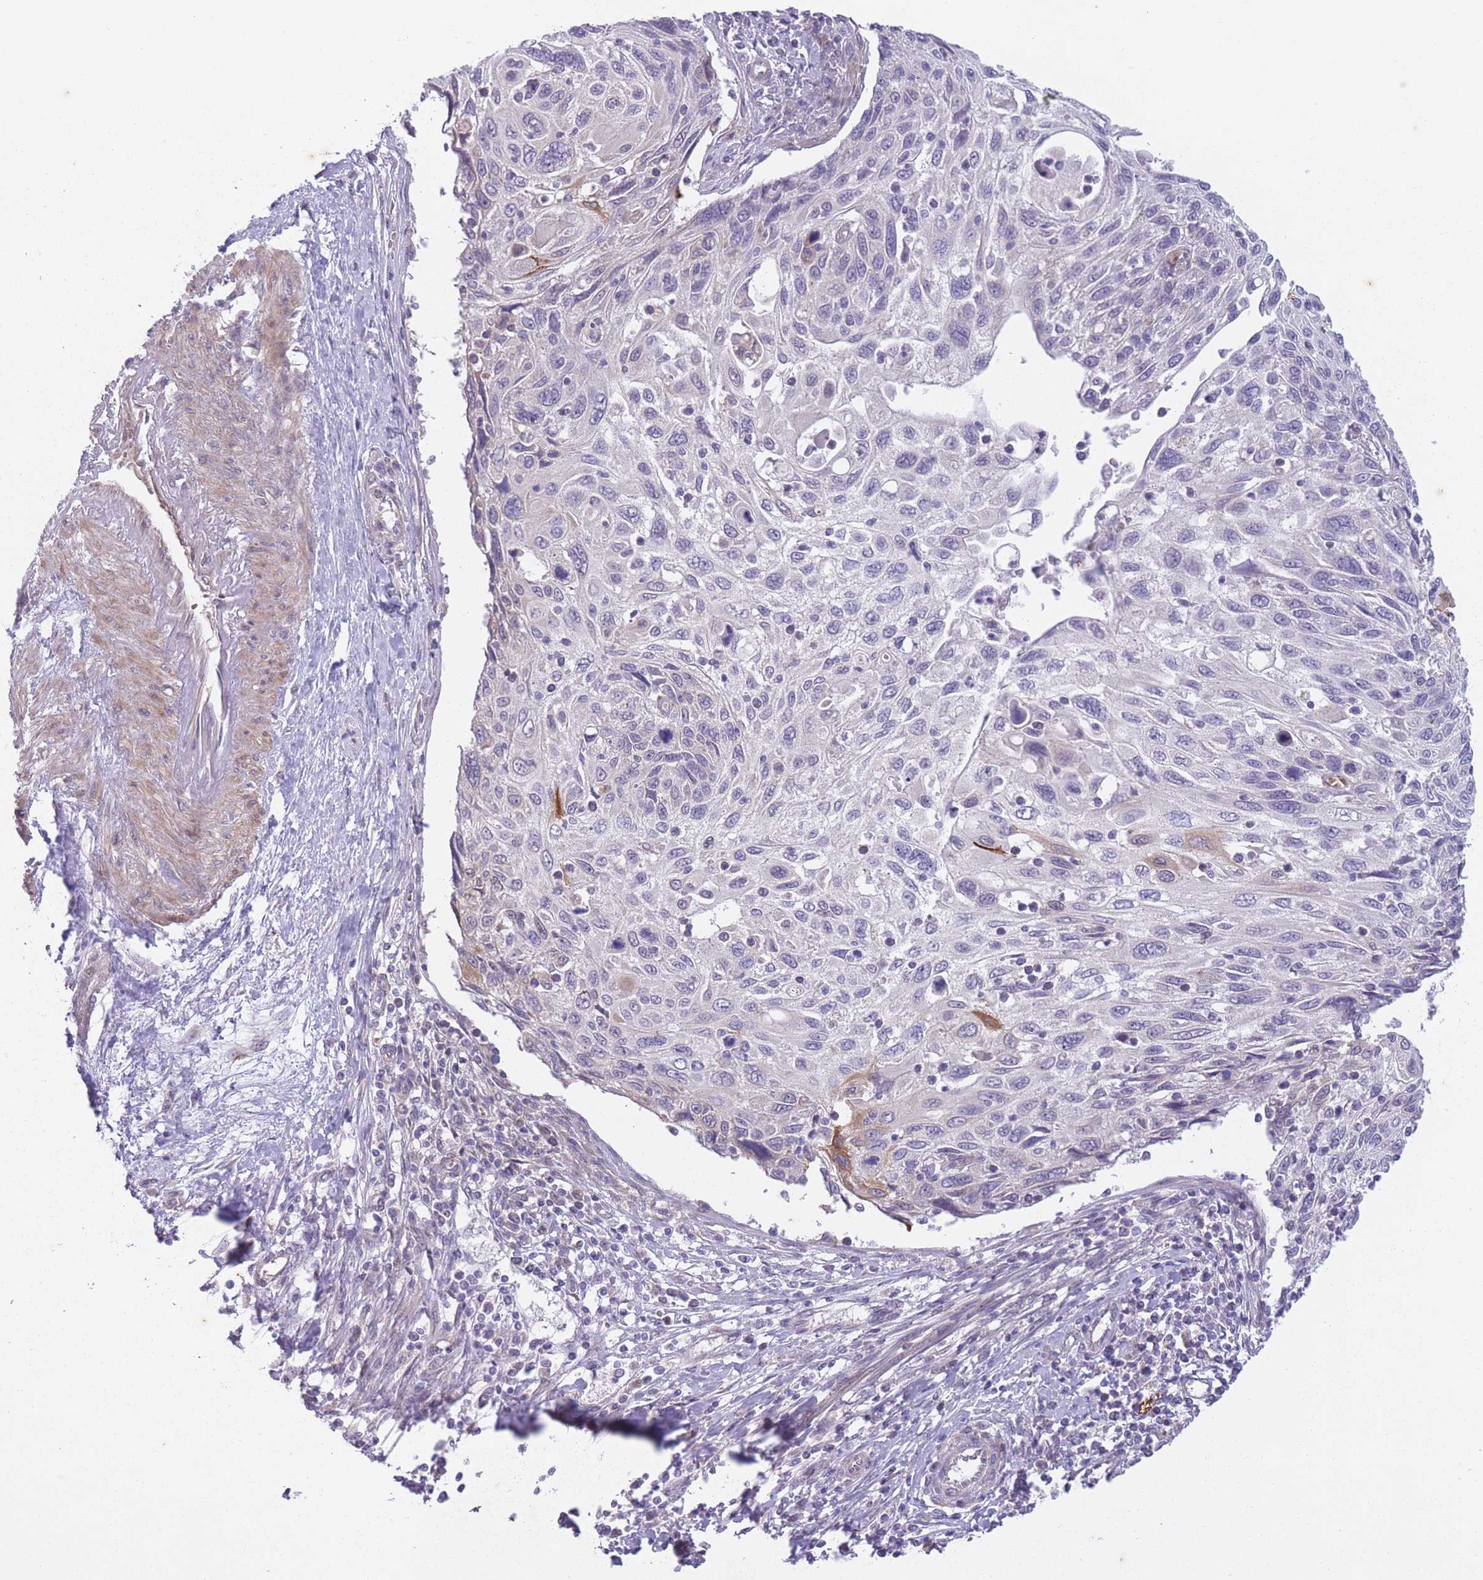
{"staining": {"intensity": "negative", "quantity": "none", "location": "none"}, "tissue": "cervical cancer", "cell_type": "Tumor cells", "image_type": "cancer", "snomed": [{"axis": "morphology", "description": "Squamous cell carcinoma, NOS"}, {"axis": "topography", "description": "Cervix"}], "caption": "Cervical squamous cell carcinoma stained for a protein using immunohistochemistry (IHC) reveals no staining tumor cells.", "gene": "ARPIN", "patient": {"sex": "female", "age": 70}}